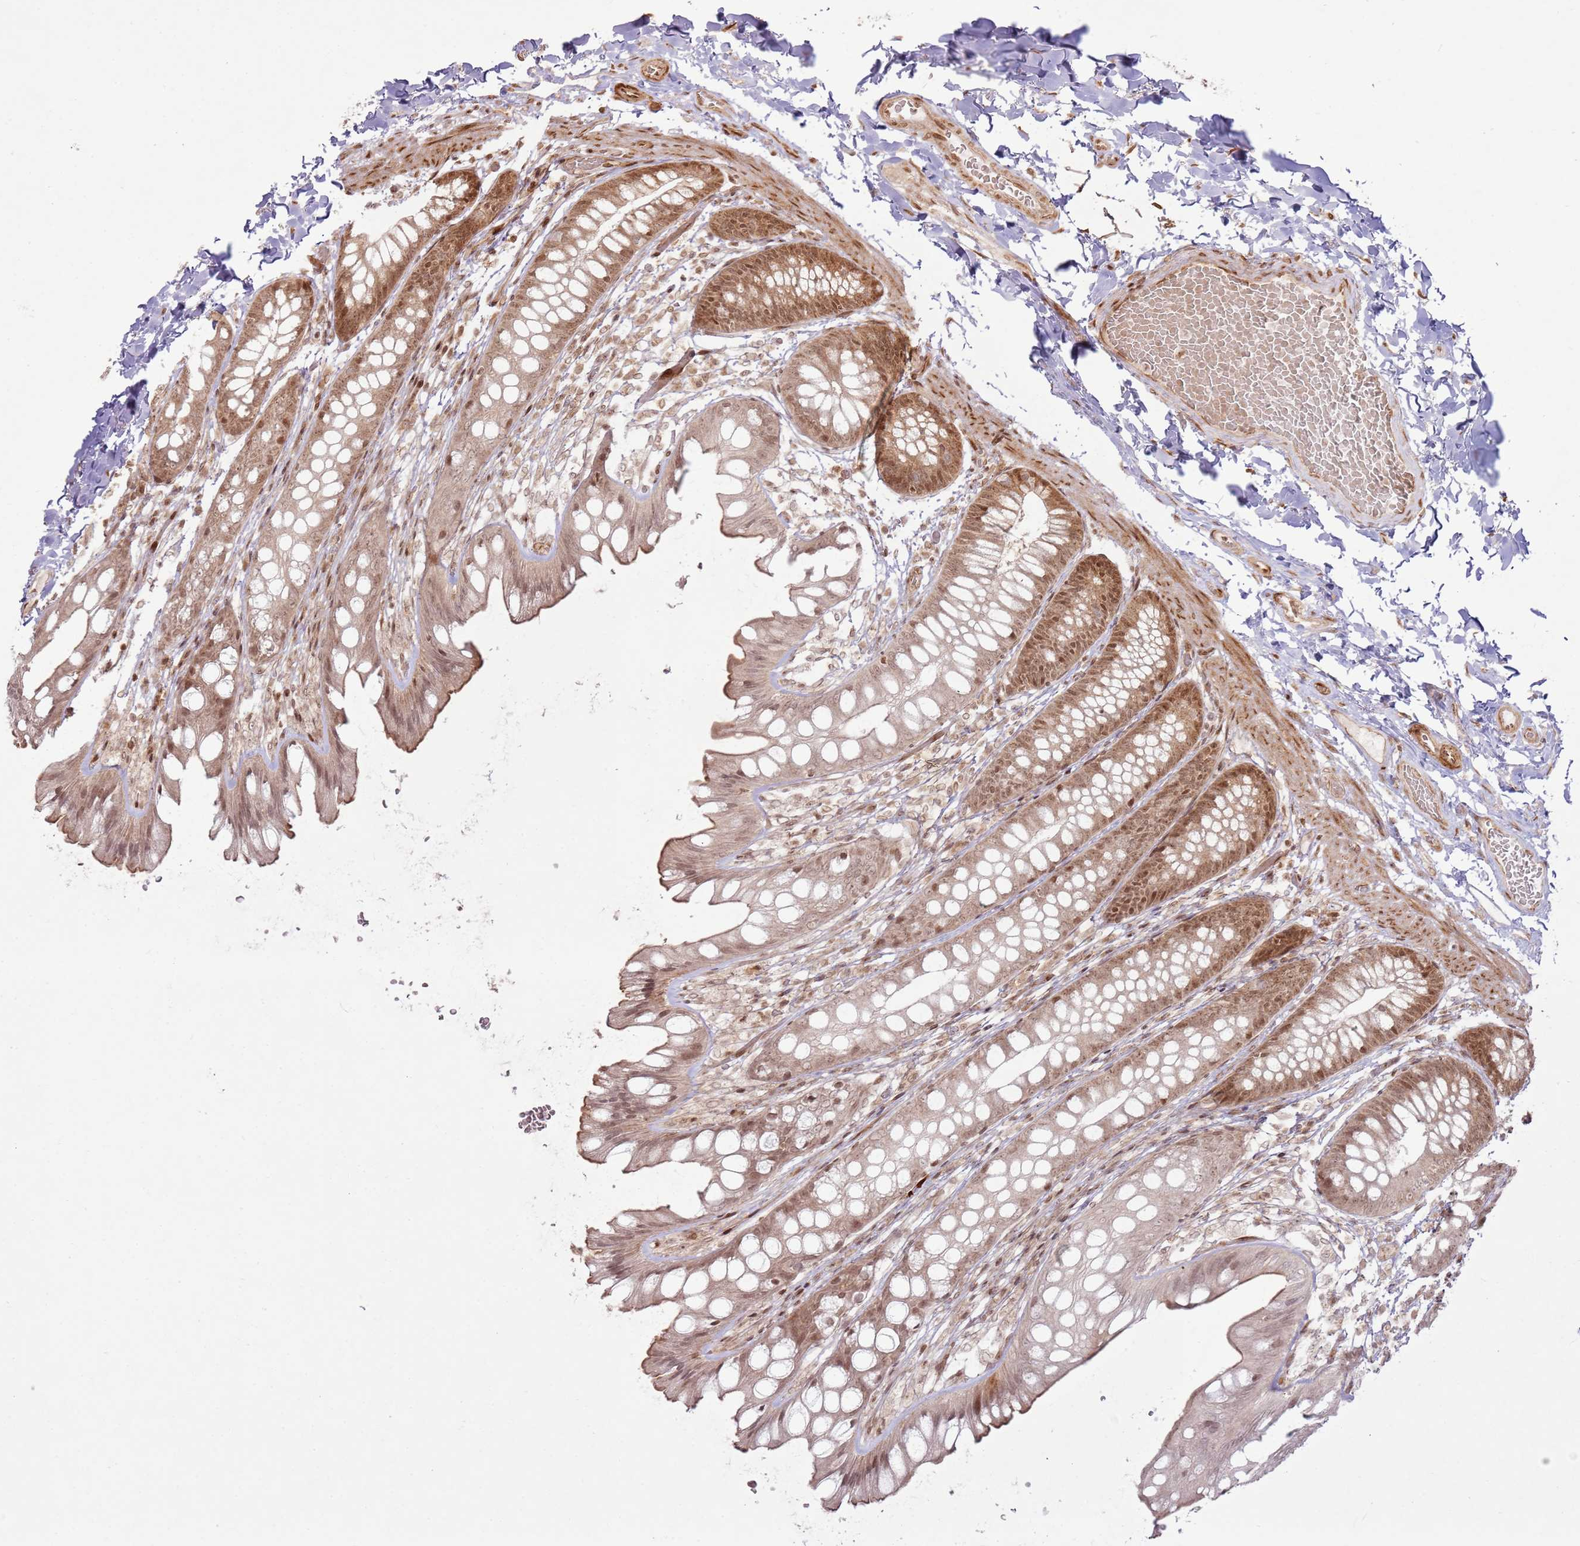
{"staining": {"intensity": "moderate", "quantity": ">75%", "location": "cytoplasmic/membranous"}, "tissue": "colon", "cell_type": "Endothelial cells", "image_type": "normal", "snomed": [{"axis": "morphology", "description": "Normal tissue, NOS"}, {"axis": "topography", "description": "Colon"}], "caption": "Normal colon was stained to show a protein in brown. There is medium levels of moderate cytoplasmic/membranous positivity in approximately >75% of endothelial cells. The staining was performed using DAB, with brown indicating positive protein expression. Nuclei are stained blue with hematoxylin.", "gene": "KLHL36", "patient": {"sex": "male", "age": 47}}